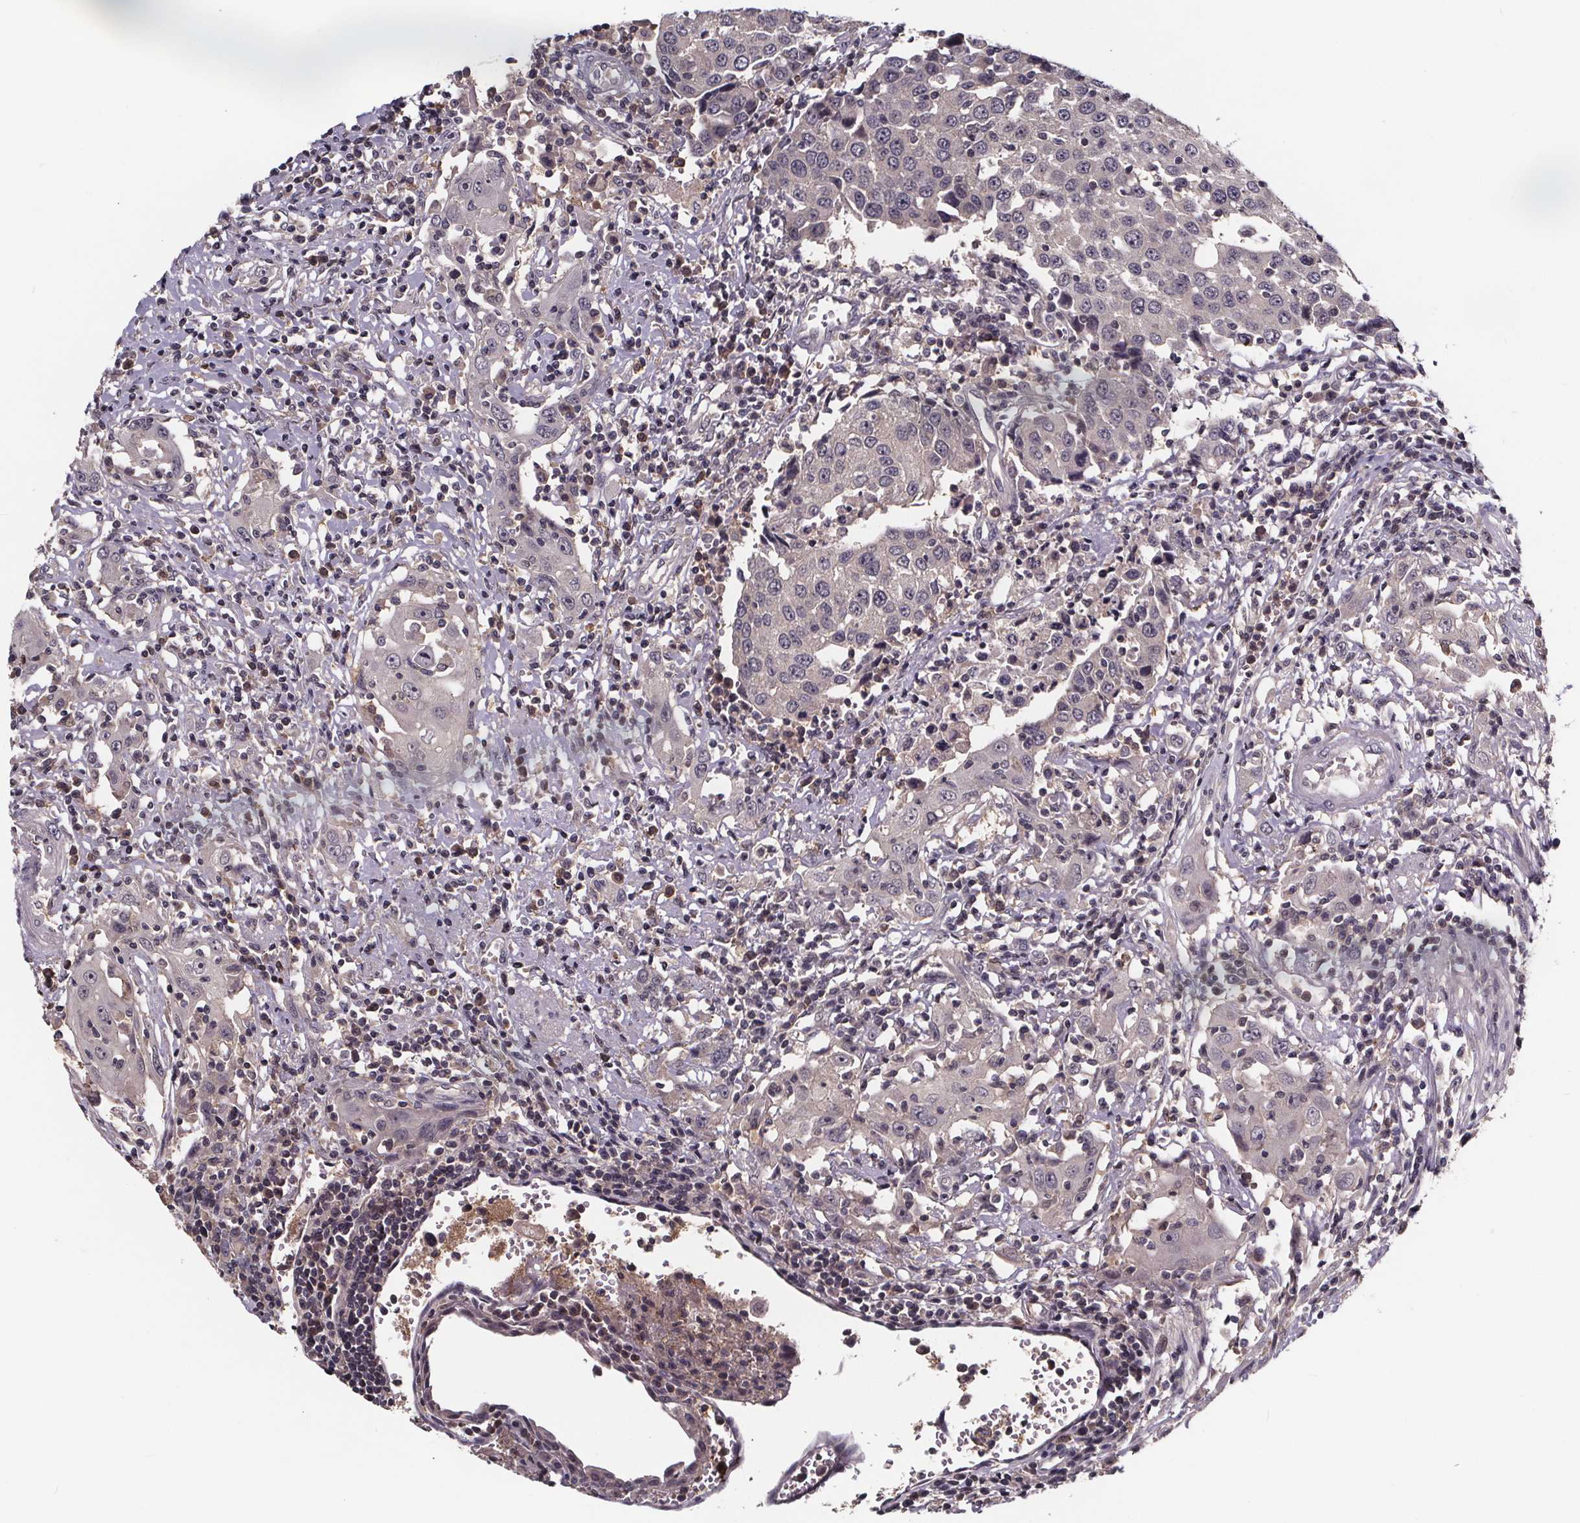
{"staining": {"intensity": "negative", "quantity": "none", "location": "none"}, "tissue": "urothelial cancer", "cell_type": "Tumor cells", "image_type": "cancer", "snomed": [{"axis": "morphology", "description": "Urothelial carcinoma, High grade"}, {"axis": "topography", "description": "Urinary bladder"}], "caption": "DAB (3,3'-diaminobenzidine) immunohistochemical staining of urothelial cancer exhibits no significant staining in tumor cells.", "gene": "SMIM1", "patient": {"sex": "female", "age": 85}}